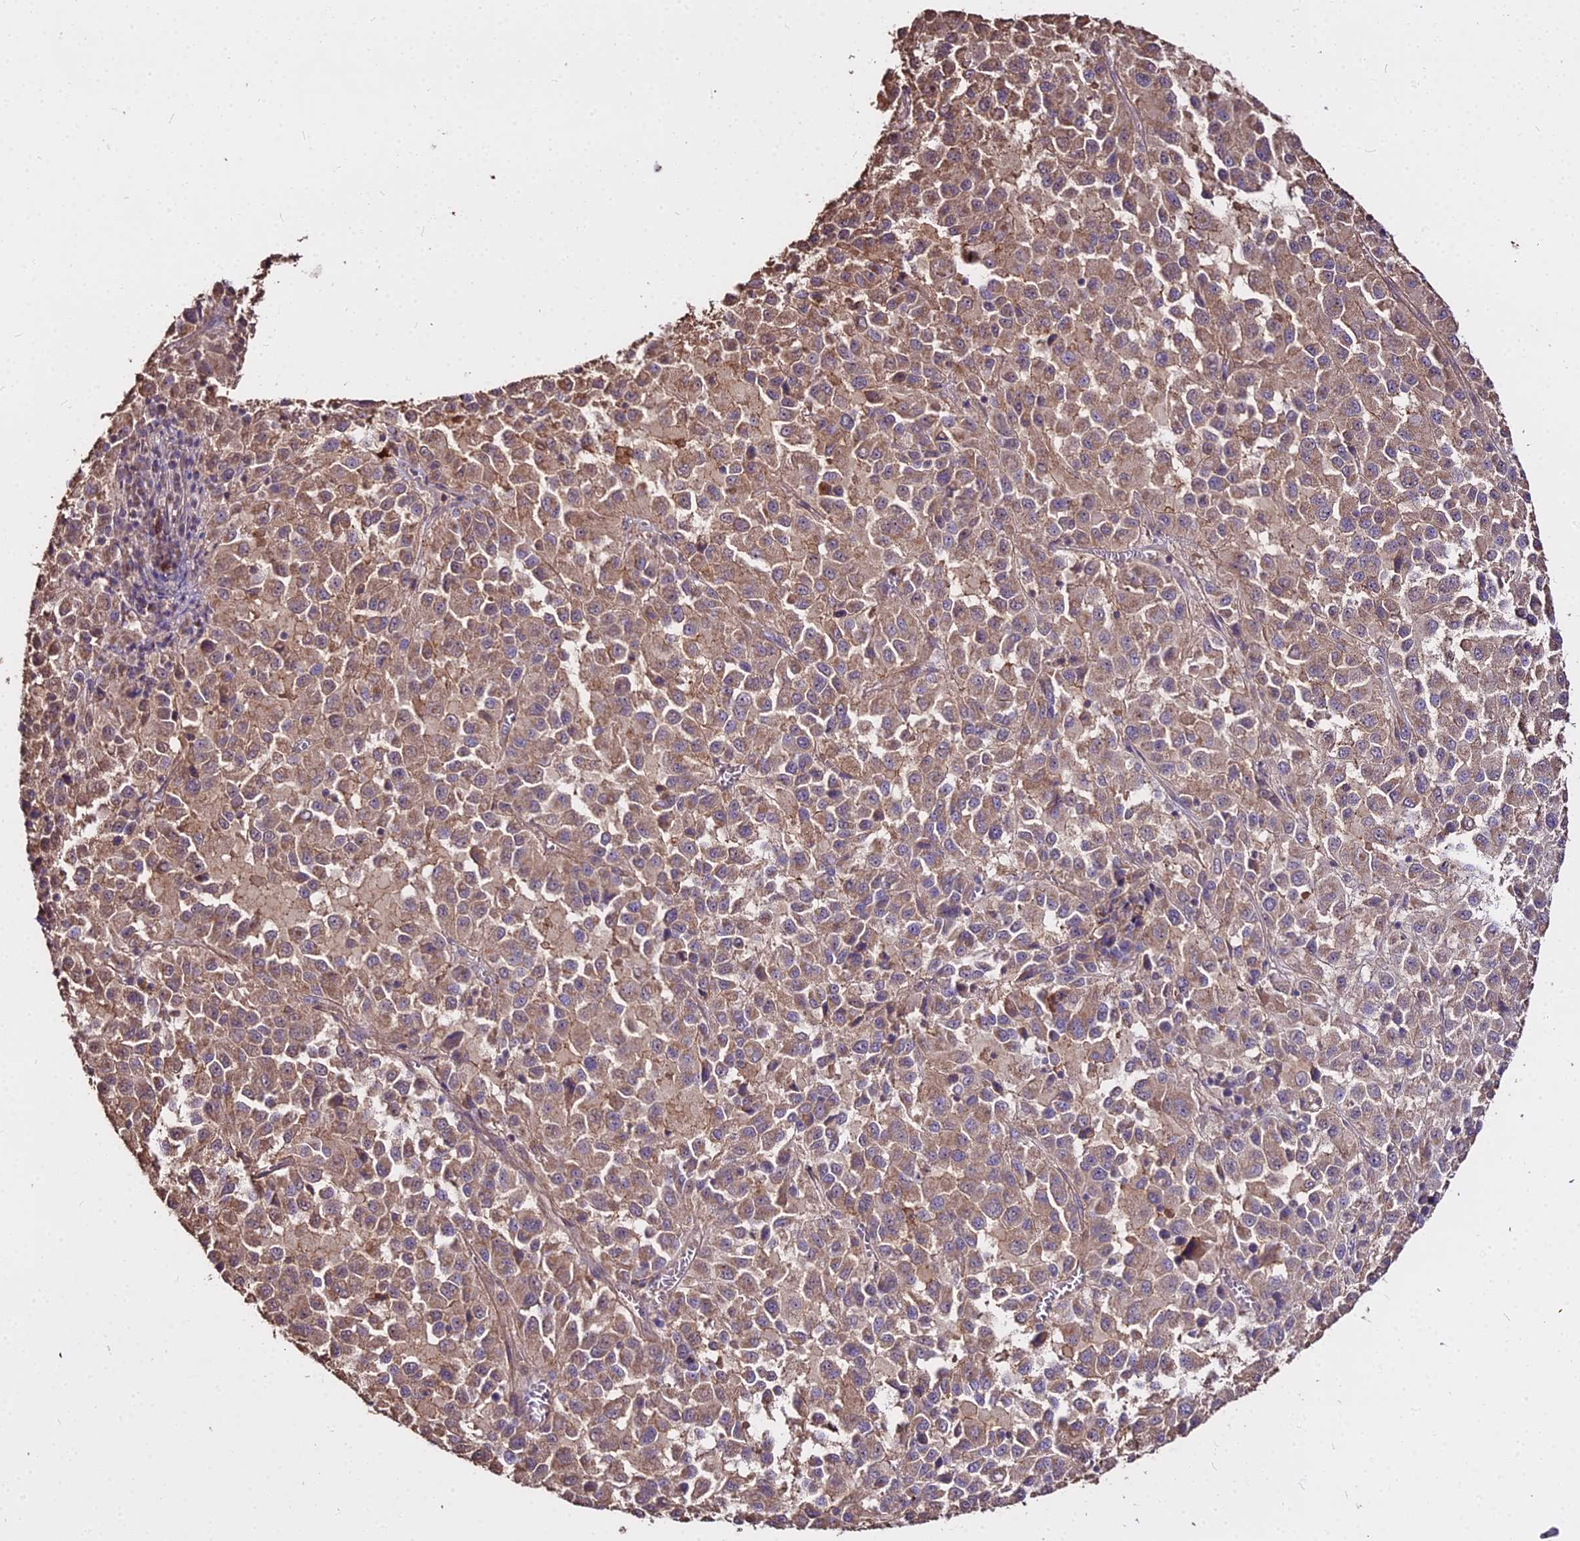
{"staining": {"intensity": "moderate", "quantity": ">75%", "location": "cytoplasmic/membranous"}, "tissue": "melanoma", "cell_type": "Tumor cells", "image_type": "cancer", "snomed": [{"axis": "morphology", "description": "Malignant melanoma, Metastatic site"}, {"axis": "topography", "description": "Lung"}], "caption": "Protein staining shows moderate cytoplasmic/membranous expression in about >75% of tumor cells in melanoma.", "gene": "METTL13", "patient": {"sex": "male", "age": 64}}